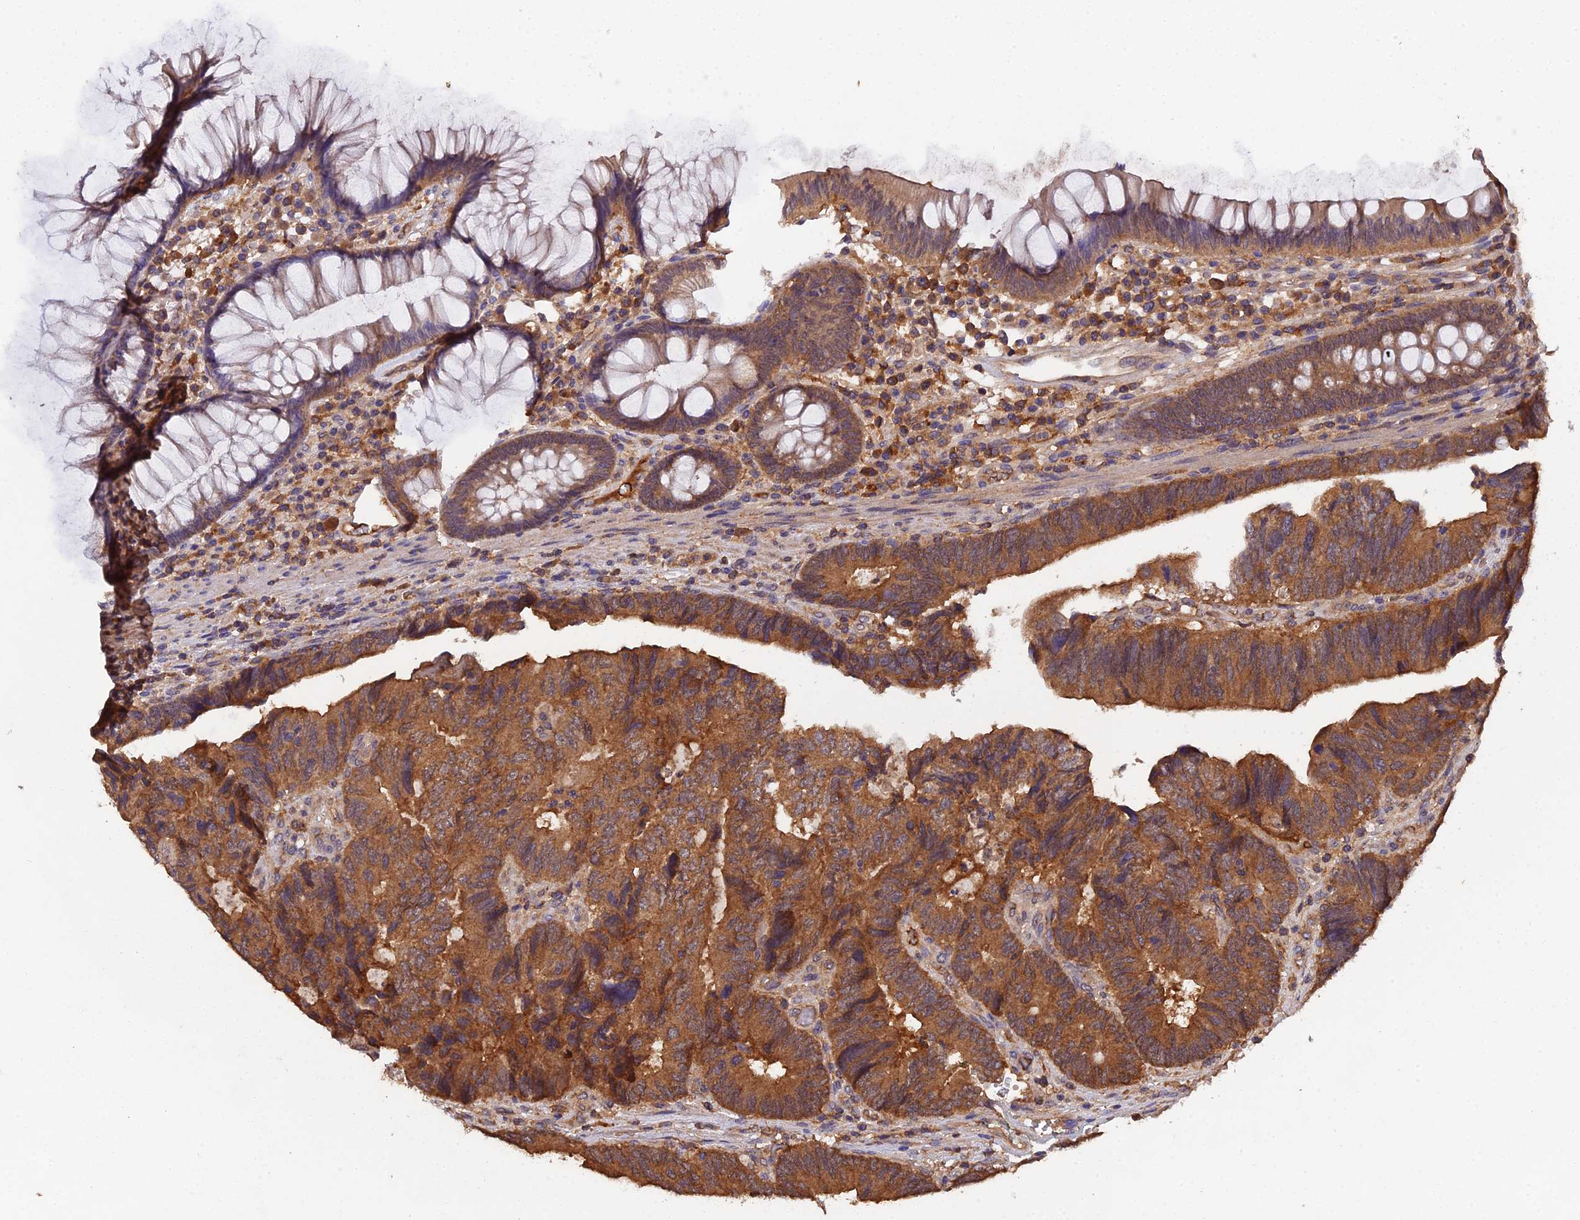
{"staining": {"intensity": "moderate", "quantity": ">75%", "location": "cytoplasmic/membranous"}, "tissue": "colorectal cancer", "cell_type": "Tumor cells", "image_type": "cancer", "snomed": [{"axis": "morphology", "description": "Adenocarcinoma, NOS"}, {"axis": "topography", "description": "Colon"}], "caption": "A high-resolution histopathology image shows IHC staining of colorectal cancer, which reveals moderate cytoplasmic/membranous staining in about >75% of tumor cells. (Brightfield microscopy of DAB IHC at high magnification).", "gene": "TMEM258", "patient": {"sex": "female", "age": 67}}